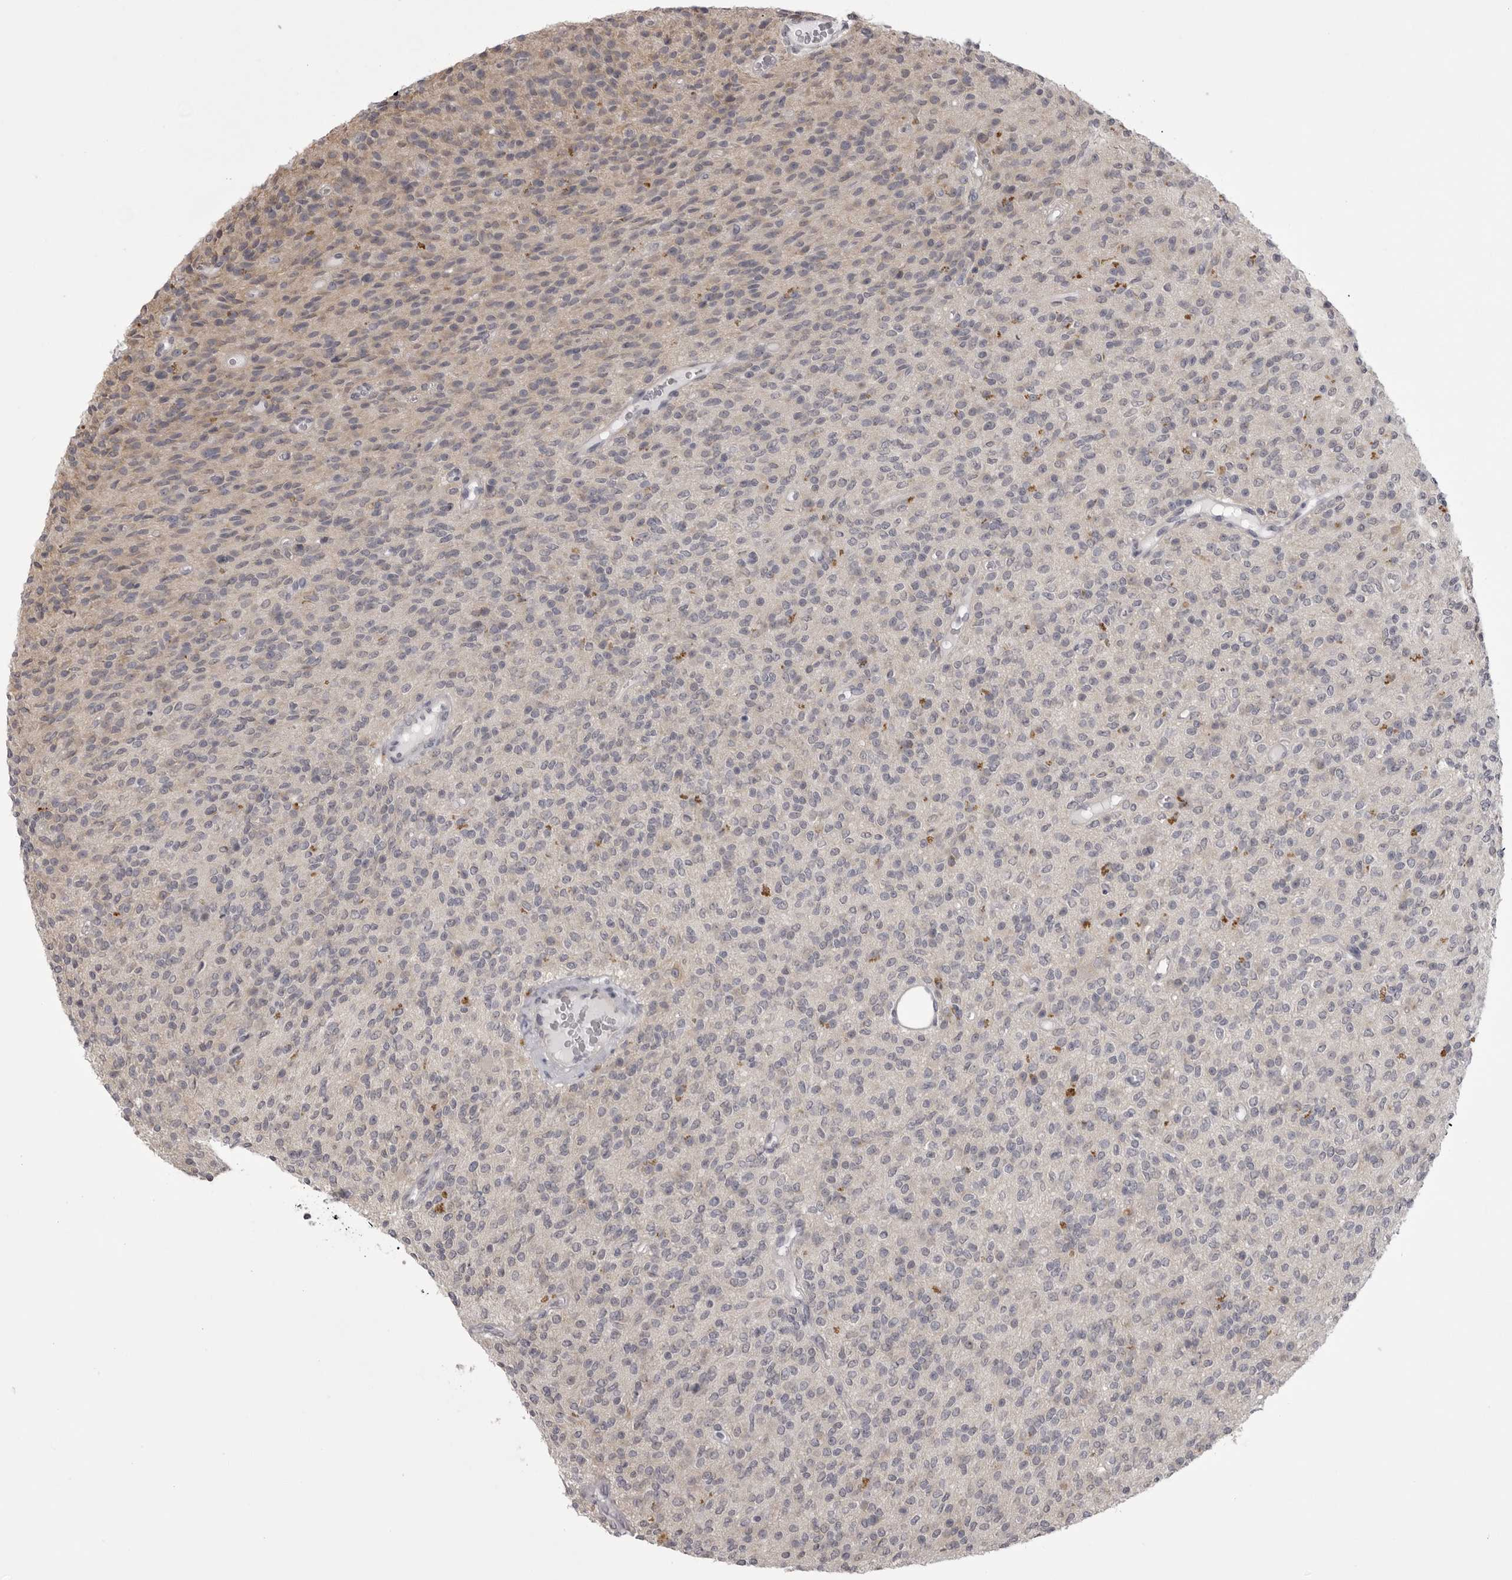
{"staining": {"intensity": "moderate", "quantity": "<25%", "location": "cytoplasmic/membranous"}, "tissue": "glioma", "cell_type": "Tumor cells", "image_type": "cancer", "snomed": [{"axis": "morphology", "description": "Glioma, malignant, High grade"}, {"axis": "topography", "description": "Brain"}], "caption": "A brown stain highlights moderate cytoplasmic/membranous staining of a protein in human glioma tumor cells. (DAB IHC, brown staining for protein, blue staining for nuclei).", "gene": "EPHA10", "patient": {"sex": "male", "age": 34}}